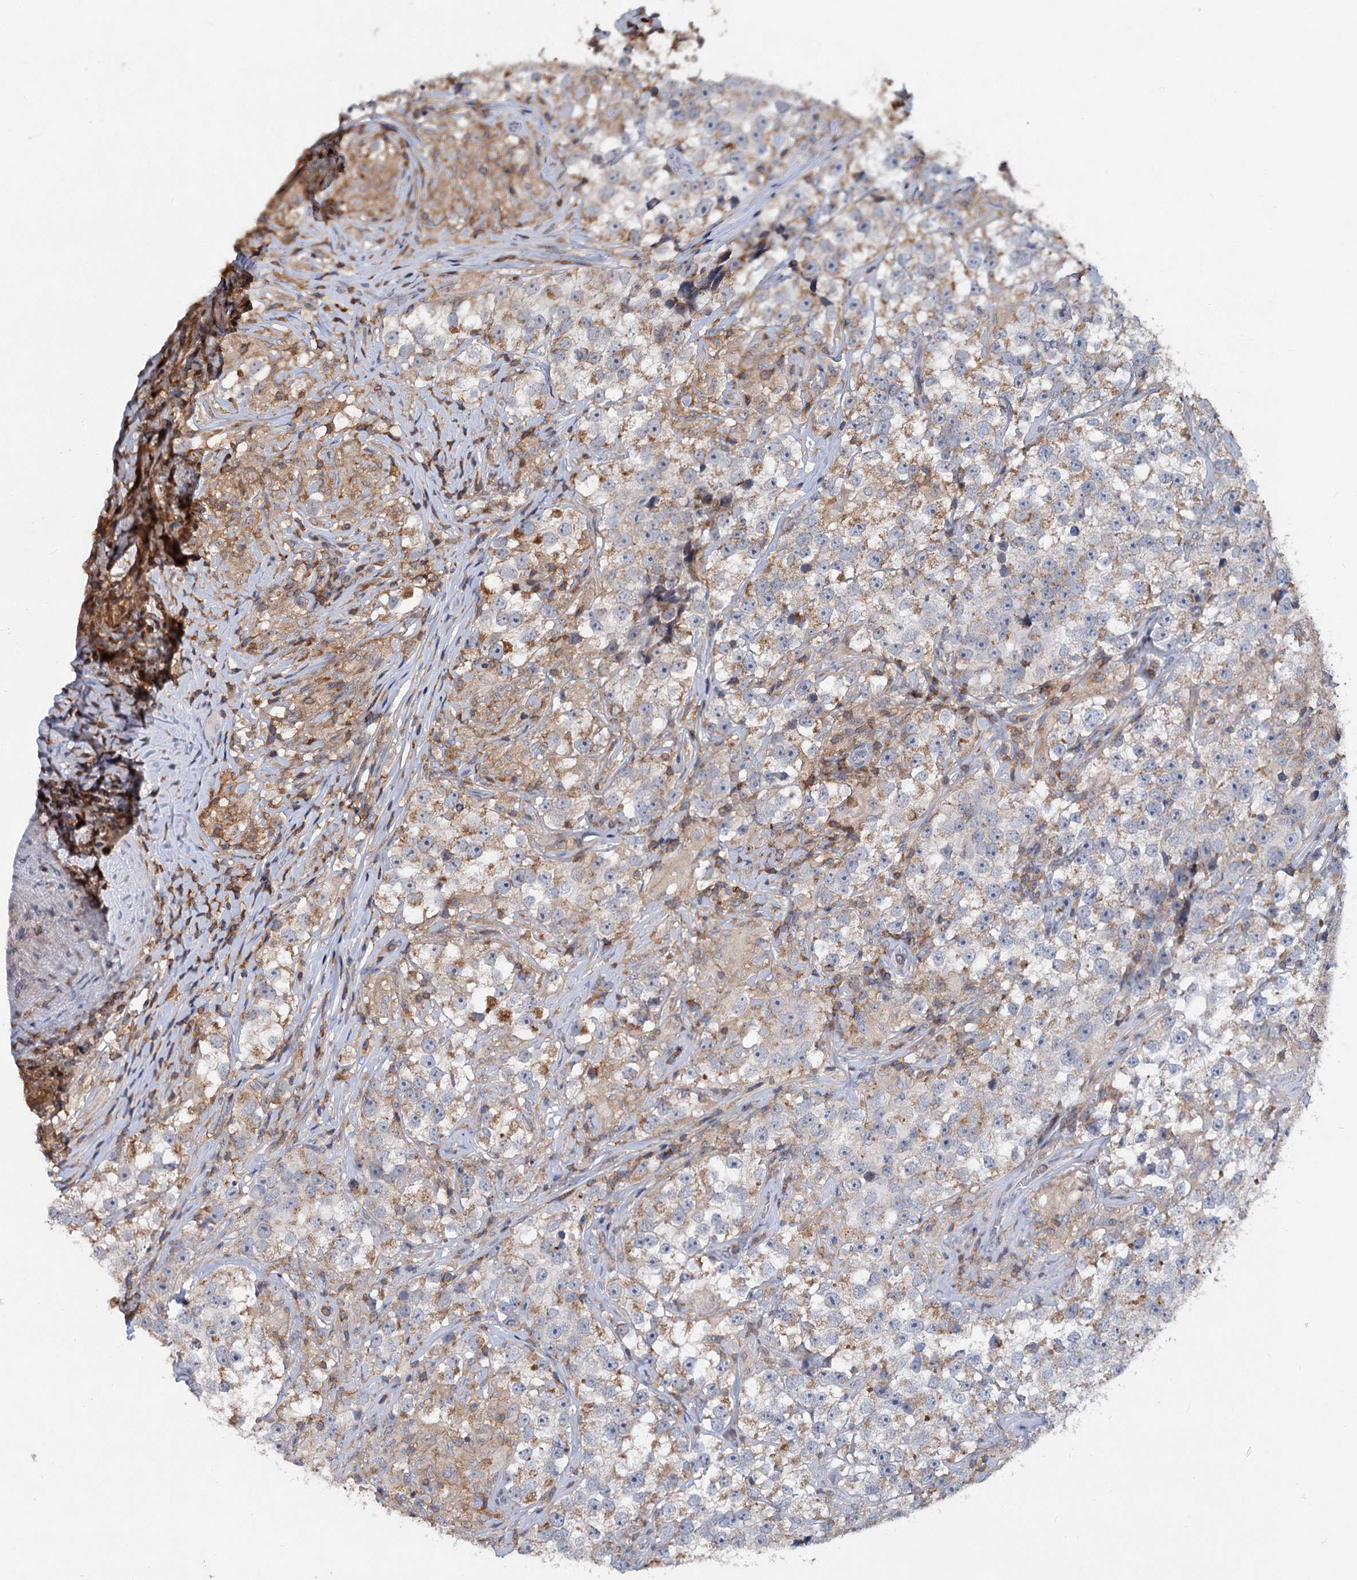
{"staining": {"intensity": "moderate", "quantity": "25%-75%", "location": "cytoplasmic/membranous"}, "tissue": "testis cancer", "cell_type": "Tumor cells", "image_type": "cancer", "snomed": [{"axis": "morphology", "description": "Seminoma, NOS"}, {"axis": "topography", "description": "Testis"}], "caption": "Human testis cancer (seminoma) stained for a protein (brown) exhibits moderate cytoplasmic/membranous positive staining in about 25%-75% of tumor cells.", "gene": "LRCH4", "patient": {"sex": "male", "age": 46}}